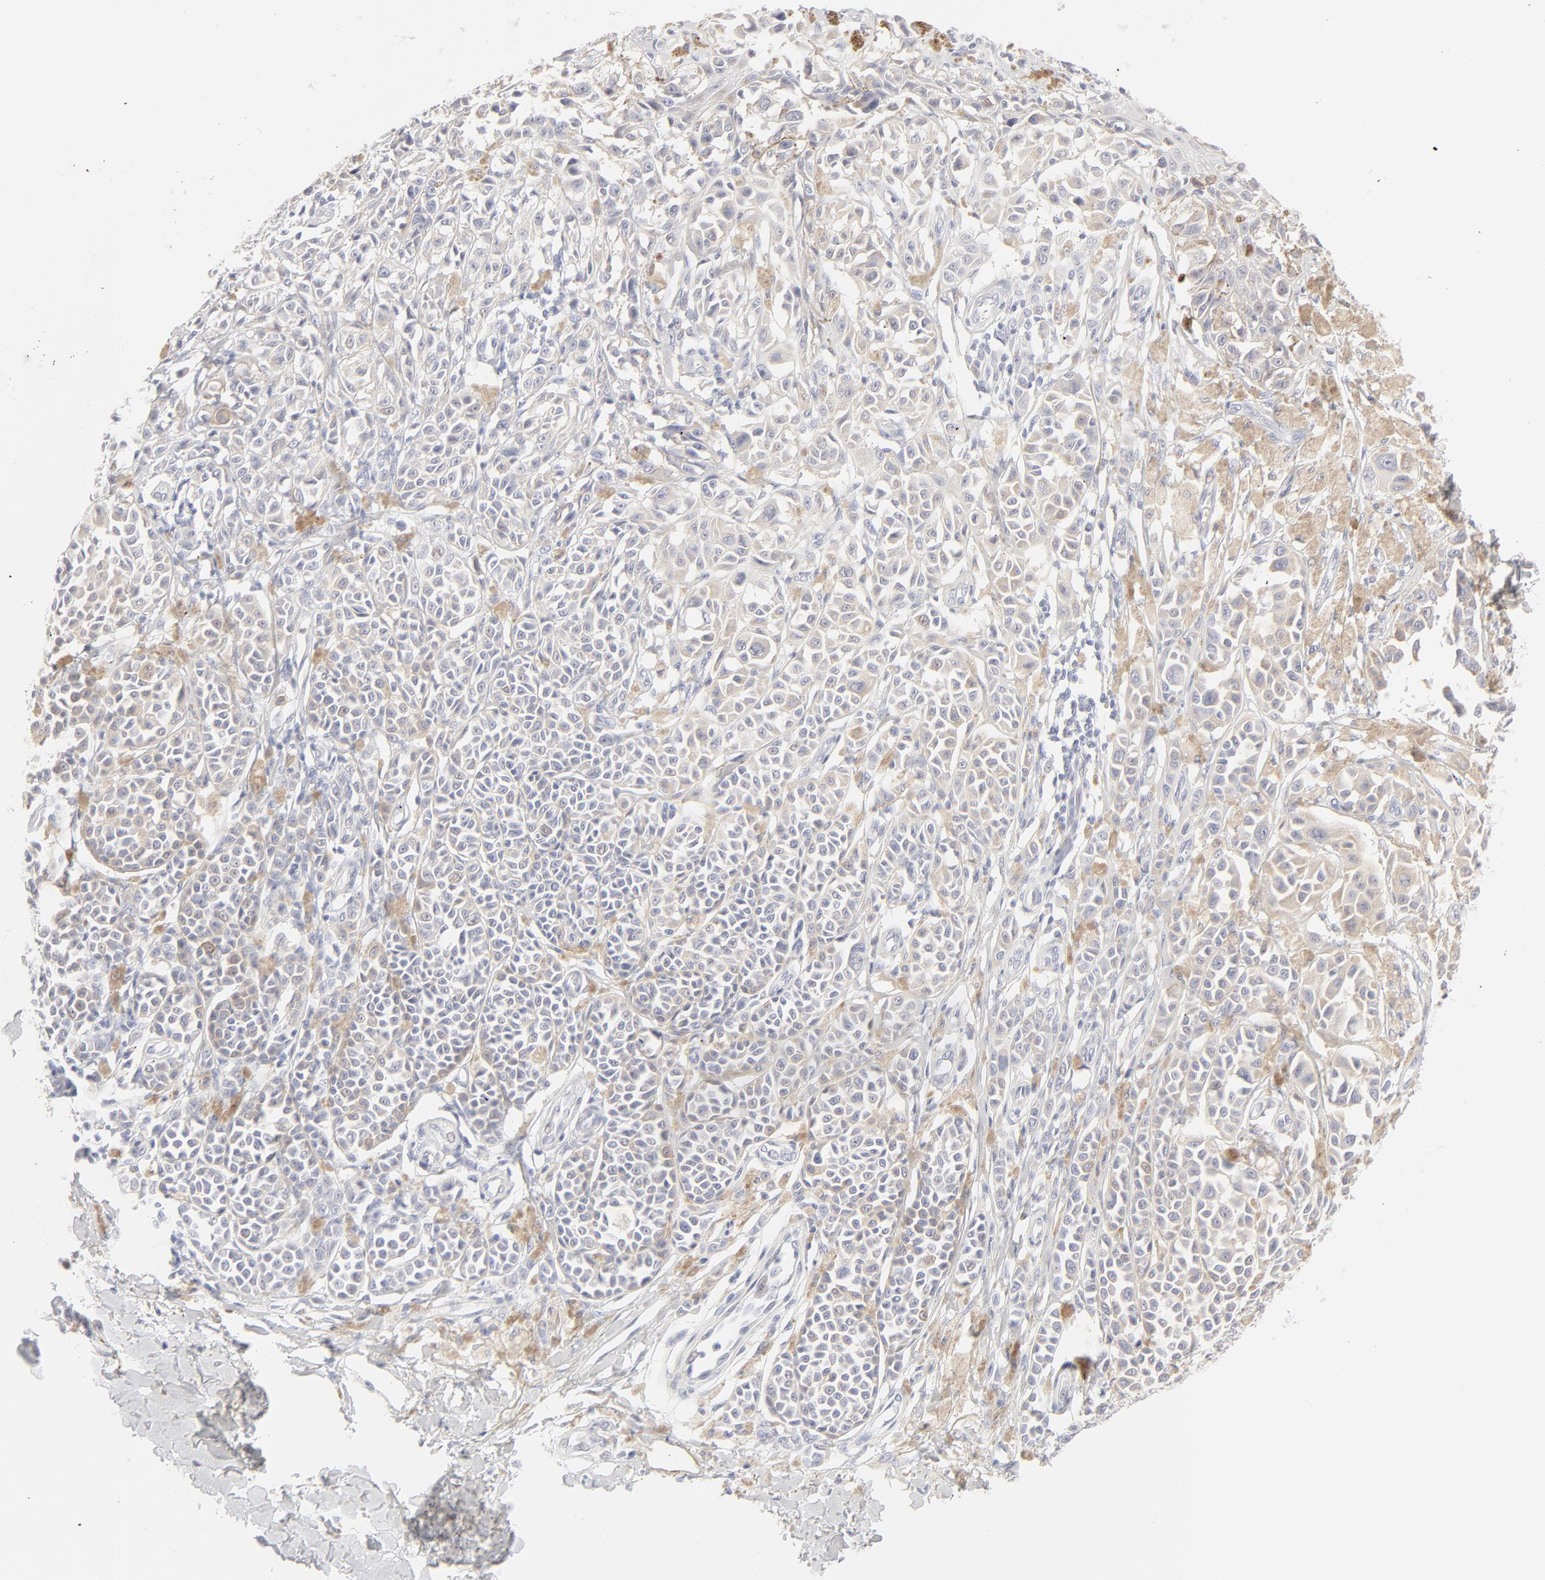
{"staining": {"intensity": "weak", "quantity": "25%-75%", "location": "cytoplasmic/membranous"}, "tissue": "melanoma", "cell_type": "Tumor cells", "image_type": "cancer", "snomed": [{"axis": "morphology", "description": "Malignant melanoma, NOS"}, {"axis": "topography", "description": "Skin"}], "caption": "A high-resolution photomicrograph shows IHC staining of melanoma, which displays weak cytoplasmic/membranous staining in approximately 25%-75% of tumor cells.", "gene": "NPNT", "patient": {"sex": "female", "age": 38}}